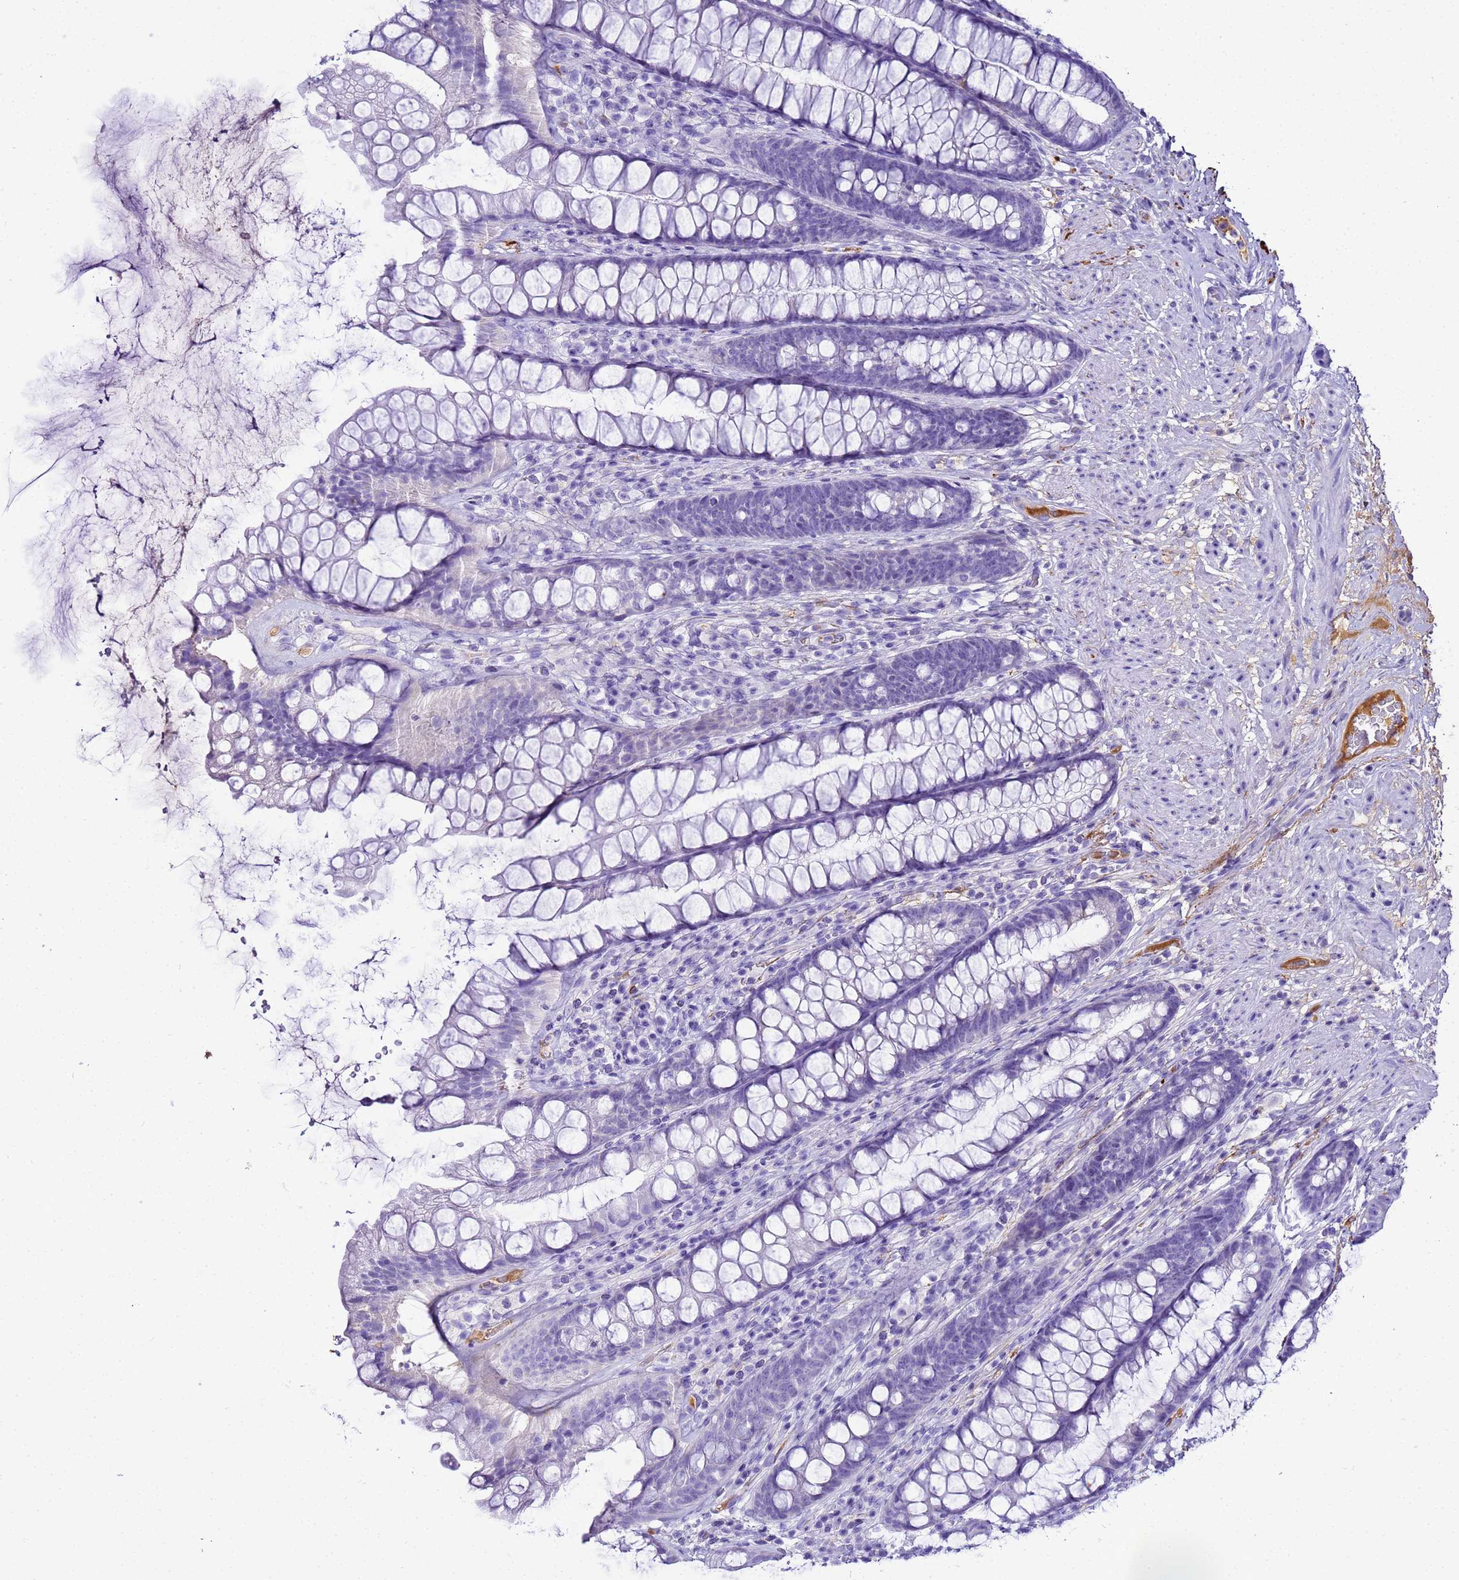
{"staining": {"intensity": "negative", "quantity": "none", "location": "none"}, "tissue": "rectum", "cell_type": "Glandular cells", "image_type": "normal", "snomed": [{"axis": "morphology", "description": "Normal tissue, NOS"}, {"axis": "topography", "description": "Rectum"}], "caption": "Immunohistochemistry (IHC) micrograph of benign rectum: human rectum stained with DAB exhibits no significant protein expression in glandular cells.", "gene": "CFHR1", "patient": {"sex": "male", "age": 74}}